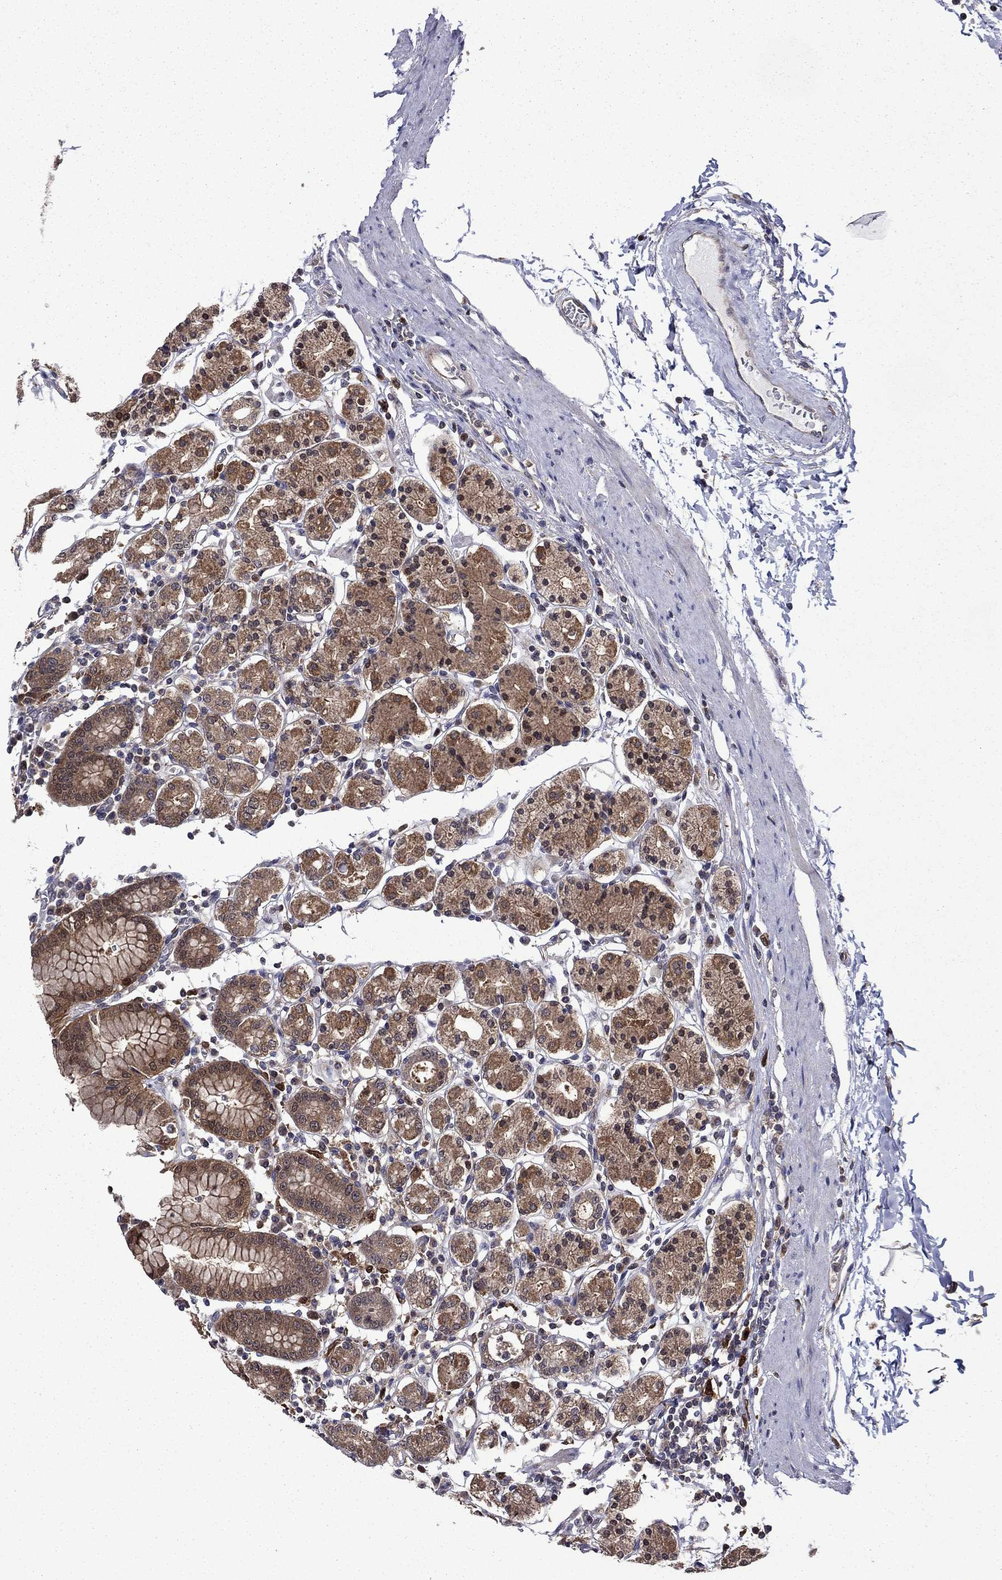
{"staining": {"intensity": "moderate", "quantity": ">75%", "location": "cytoplasmic/membranous"}, "tissue": "stomach", "cell_type": "Glandular cells", "image_type": "normal", "snomed": [{"axis": "morphology", "description": "Normal tissue, NOS"}, {"axis": "topography", "description": "Stomach, upper"}, {"axis": "topography", "description": "Stomach"}], "caption": "An immunohistochemistry image of benign tissue is shown. Protein staining in brown labels moderate cytoplasmic/membranous positivity in stomach within glandular cells.", "gene": "TPMT", "patient": {"sex": "male", "age": 62}}